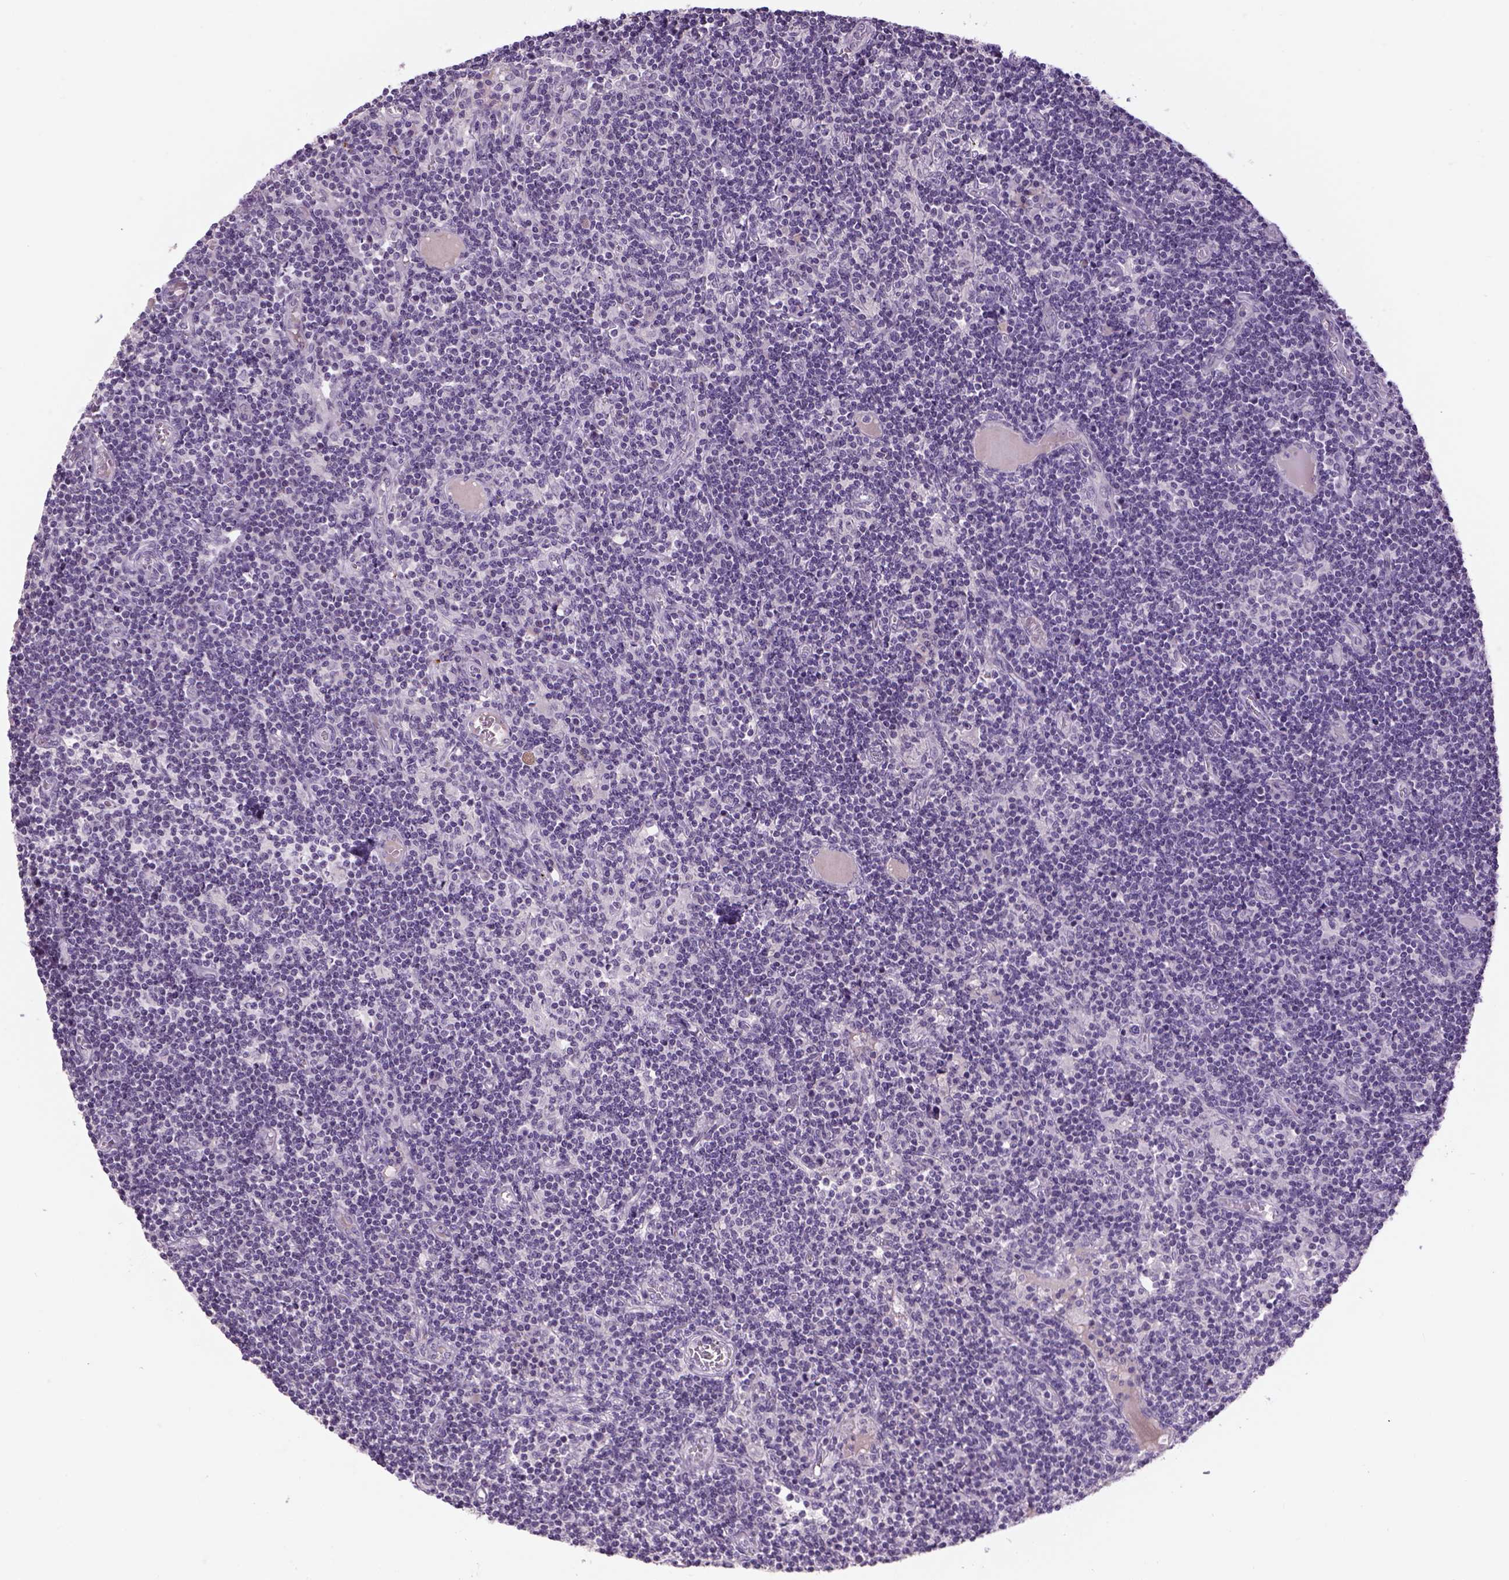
{"staining": {"intensity": "negative", "quantity": "none", "location": "none"}, "tissue": "lymph node", "cell_type": "Germinal center cells", "image_type": "normal", "snomed": [{"axis": "morphology", "description": "Normal tissue, NOS"}, {"axis": "topography", "description": "Lymph node"}], "caption": "This histopathology image is of normal lymph node stained with immunohistochemistry to label a protein in brown with the nuclei are counter-stained blue. There is no expression in germinal center cells.", "gene": "DBH", "patient": {"sex": "female", "age": 72}}